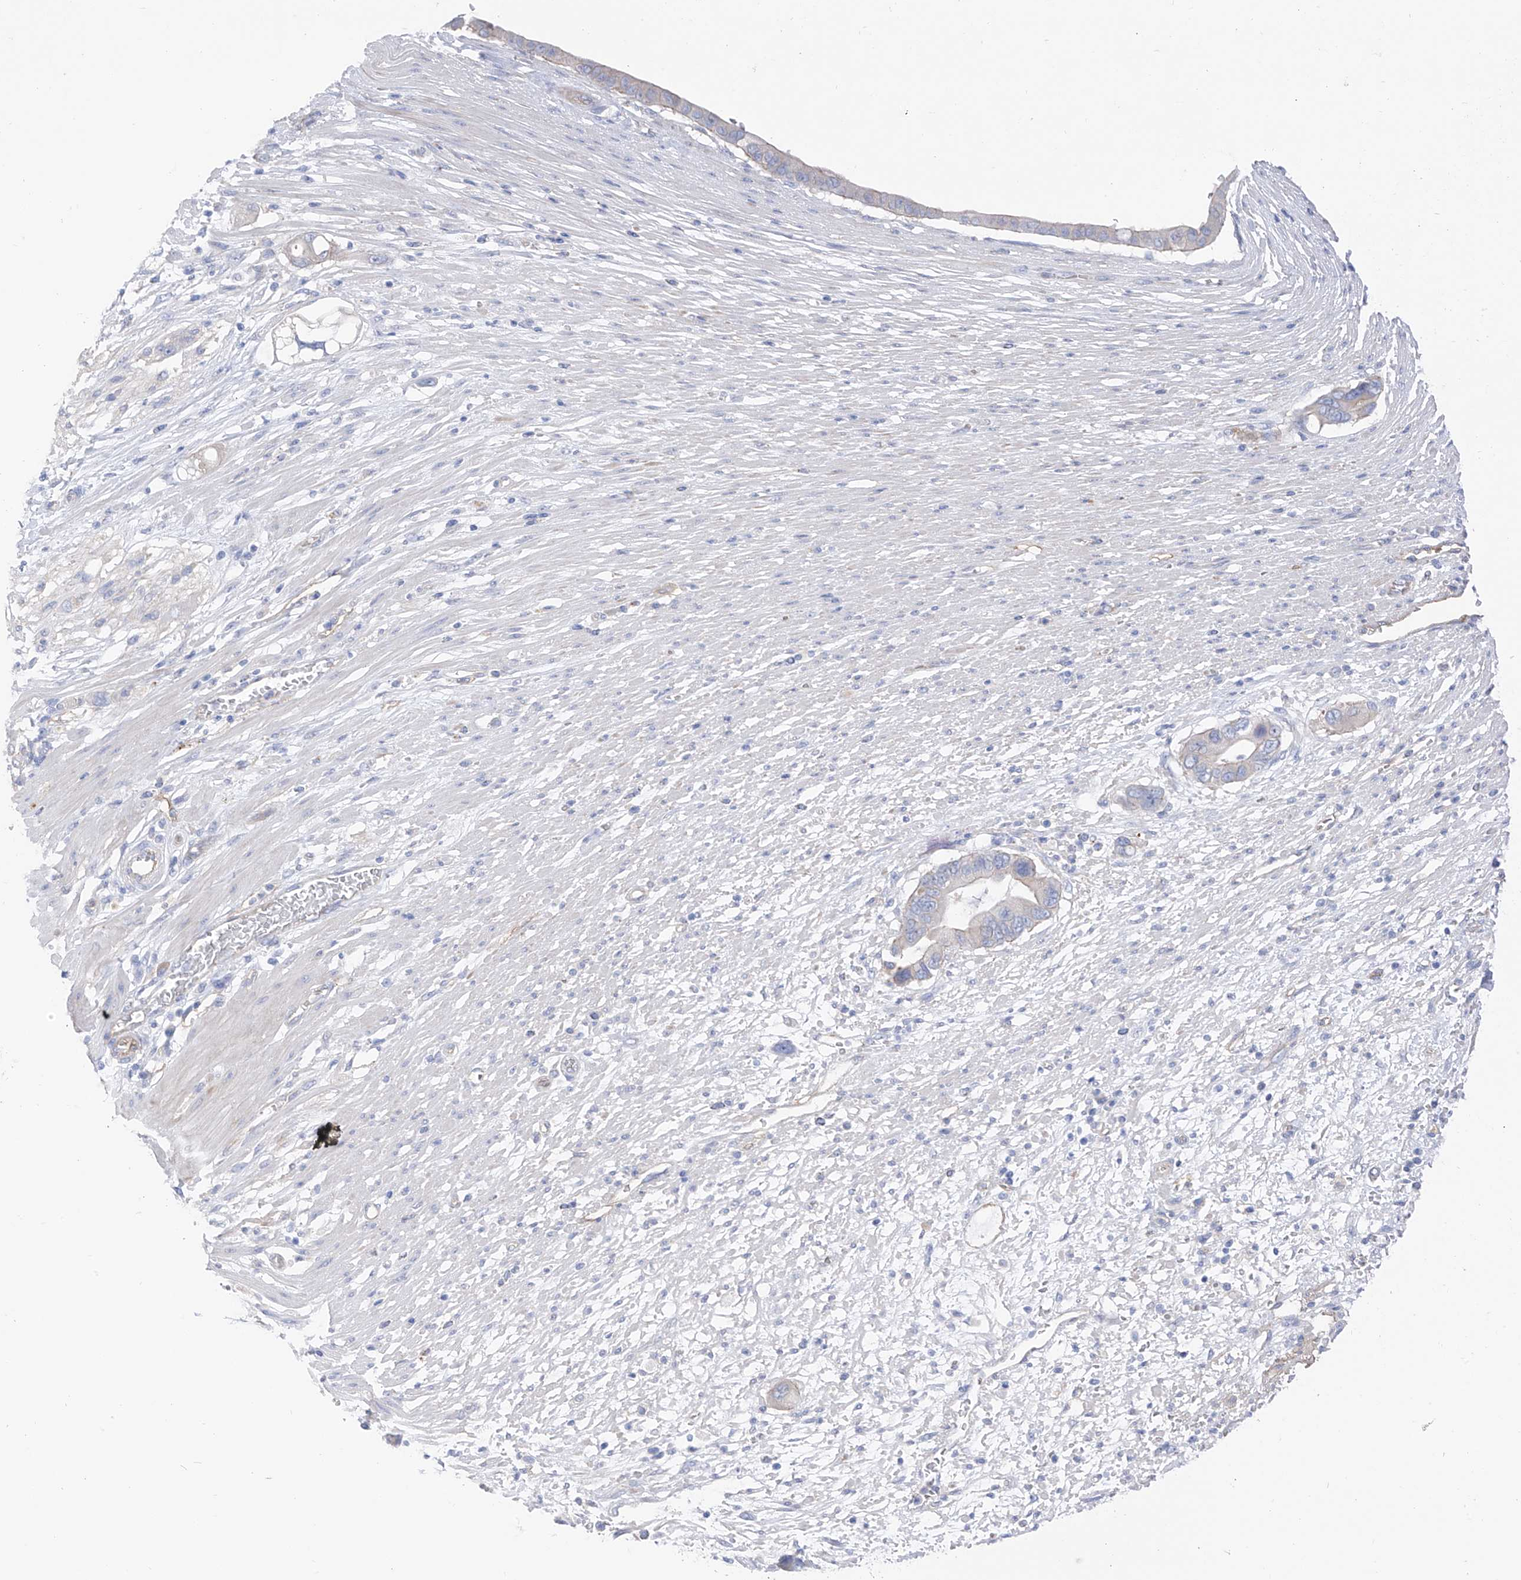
{"staining": {"intensity": "negative", "quantity": "none", "location": "none"}, "tissue": "pancreatic cancer", "cell_type": "Tumor cells", "image_type": "cancer", "snomed": [{"axis": "morphology", "description": "Adenocarcinoma, NOS"}, {"axis": "topography", "description": "Pancreas"}], "caption": "Human pancreatic adenocarcinoma stained for a protein using immunohistochemistry reveals no staining in tumor cells.", "gene": "ITGA9", "patient": {"sex": "male", "age": 68}}